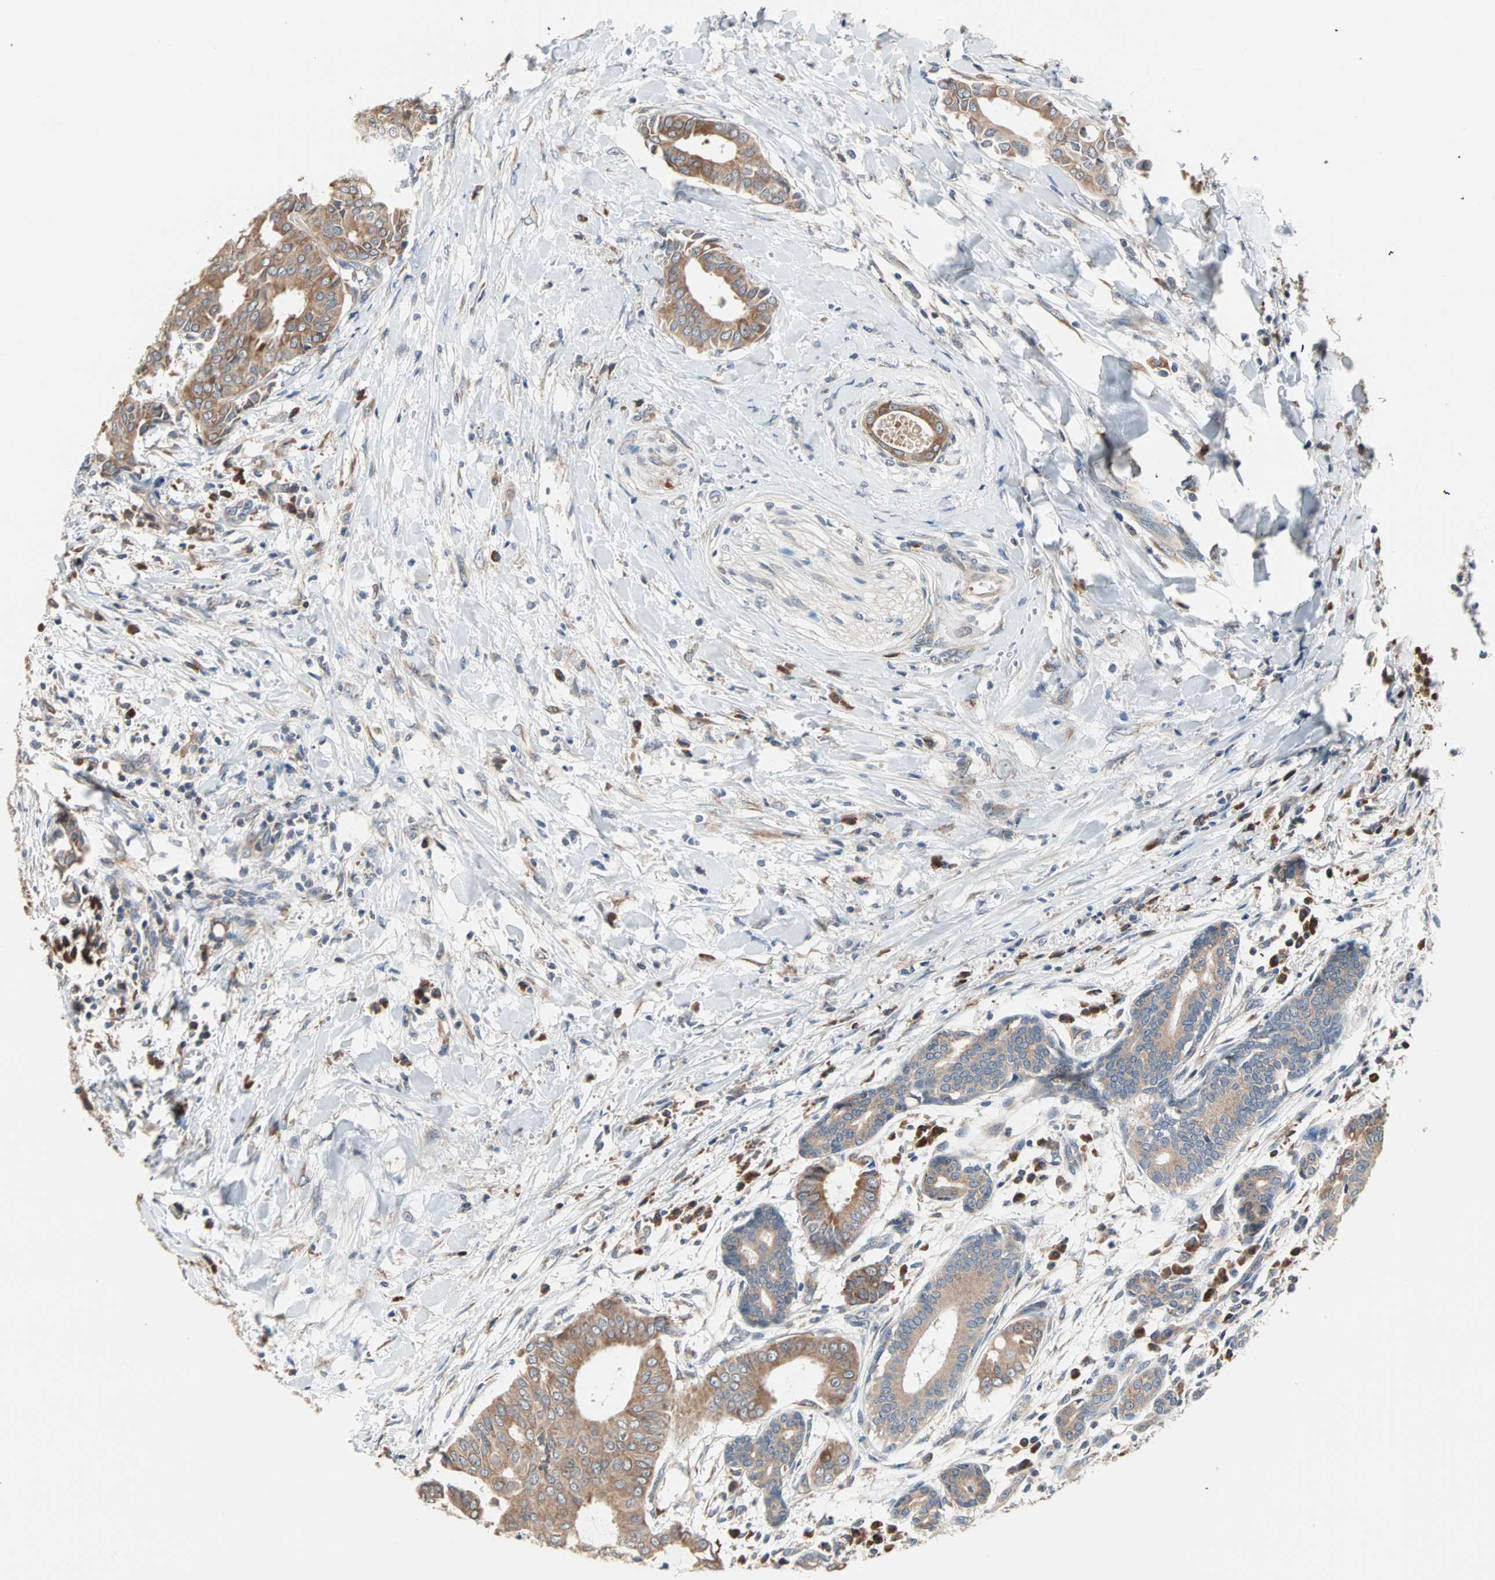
{"staining": {"intensity": "moderate", "quantity": ">75%", "location": "cytoplasmic/membranous"}, "tissue": "head and neck cancer", "cell_type": "Tumor cells", "image_type": "cancer", "snomed": [{"axis": "morphology", "description": "Adenocarcinoma, NOS"}, {"axis": "topography", "description": "Salivary gland"}, {"axis": "topography", "description": "Head-Neck"}], "caption": "Protein expression analysis of human head and neck cancer reveals moderate cytoplasmic/membranous positivity in approximately >75% of tumor cells.", "gene": "SAR1A", "patient": {"sex": "female", "age": 59}}